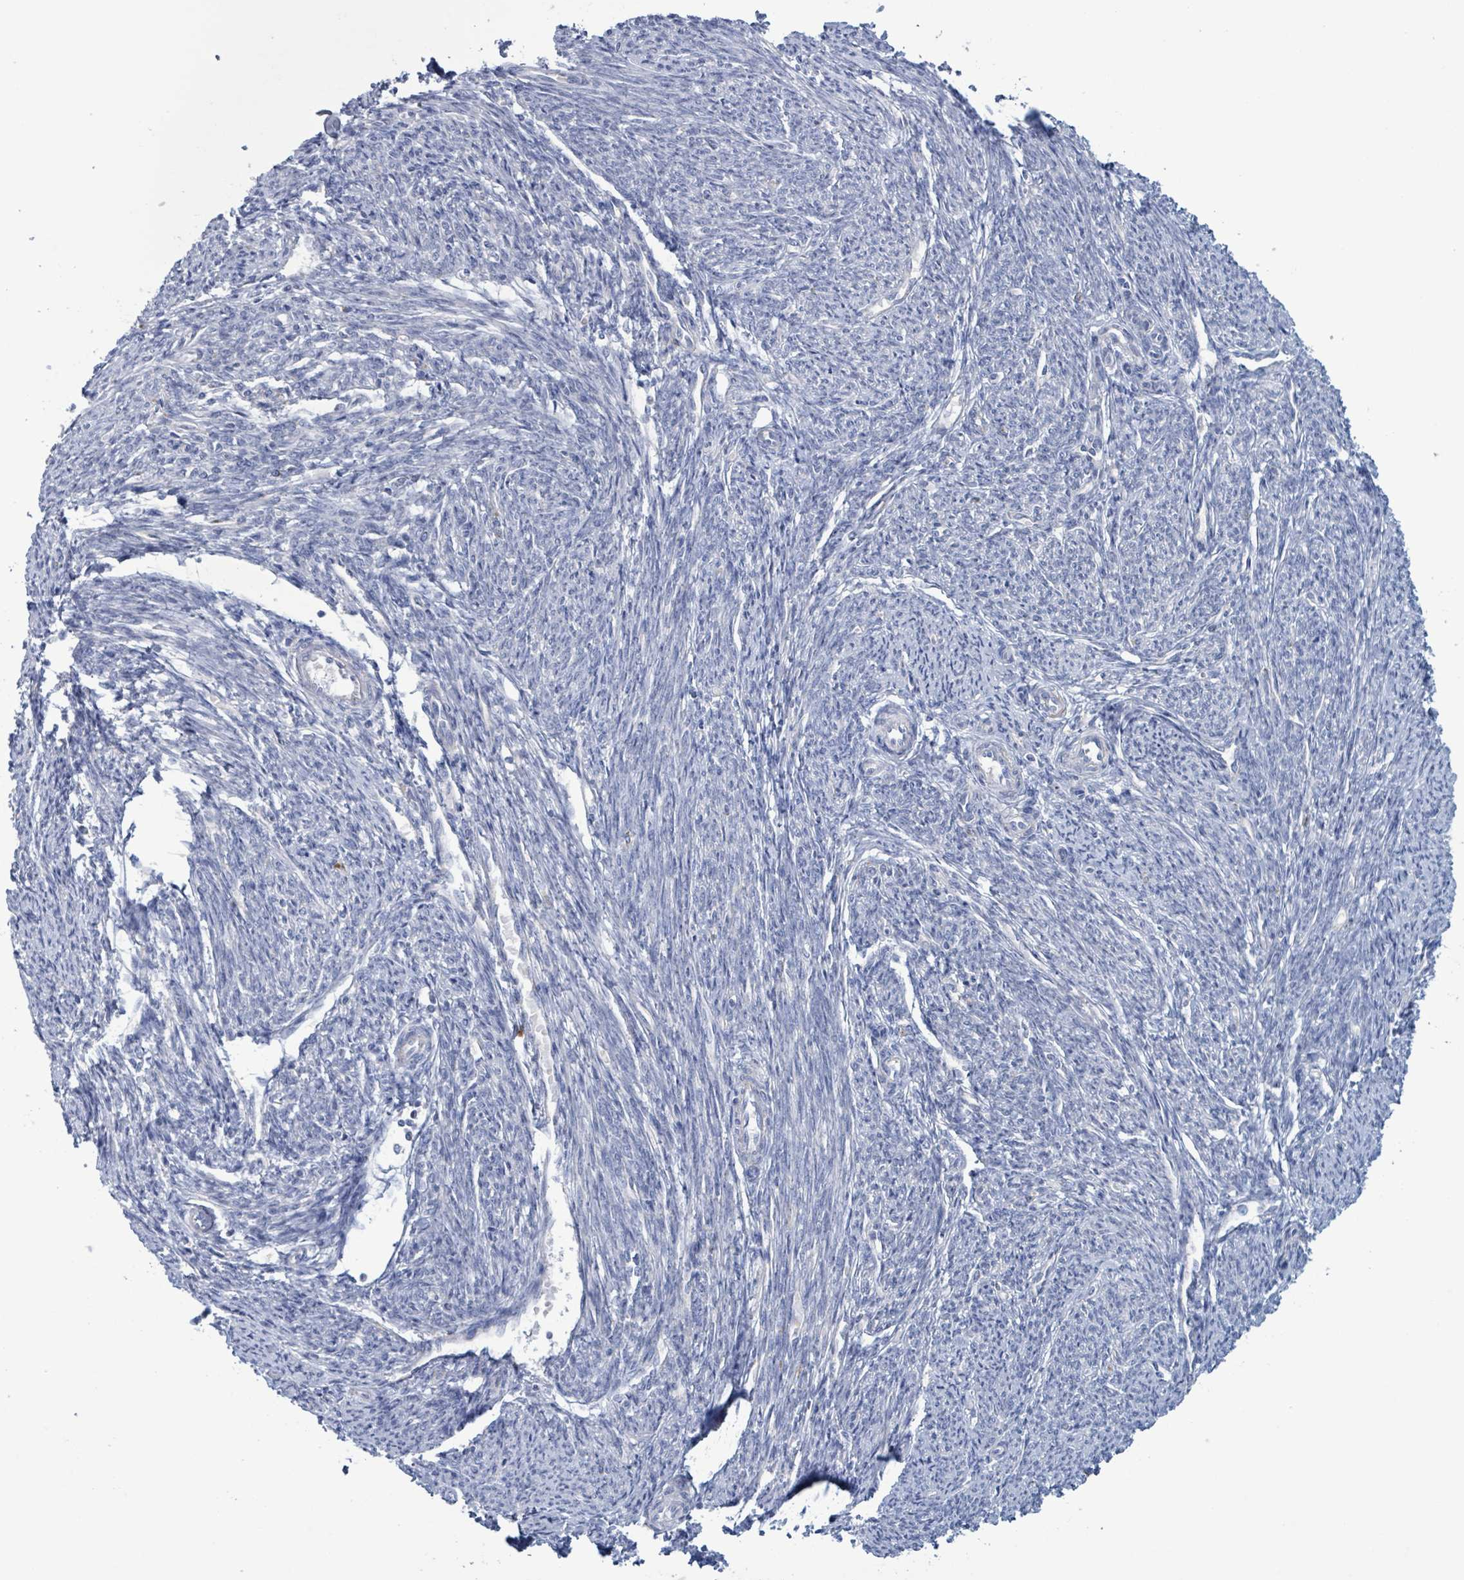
{"staining": {"intensity": "negative", "quantity": "none", "location": "none"}, "tissue": "smooth muscle", "cell_type": "Smooth muscle cells", "image_type": "normal", "snomed": [{"axis": "morphology", "description": "Normal tissue, NOS"}, {"axis": "topography", "description": "Smooth muscle"}, {"axis": "topography", "description": "Fallopian tube"}], "caption": "IHC micrograph of normal human smooth muscle stained for a protein (brown), which demonstrates no positivity in smooth muscle cells.", "gene": "AKR1C4", "patient": {"sex": "female", "age": 59}}